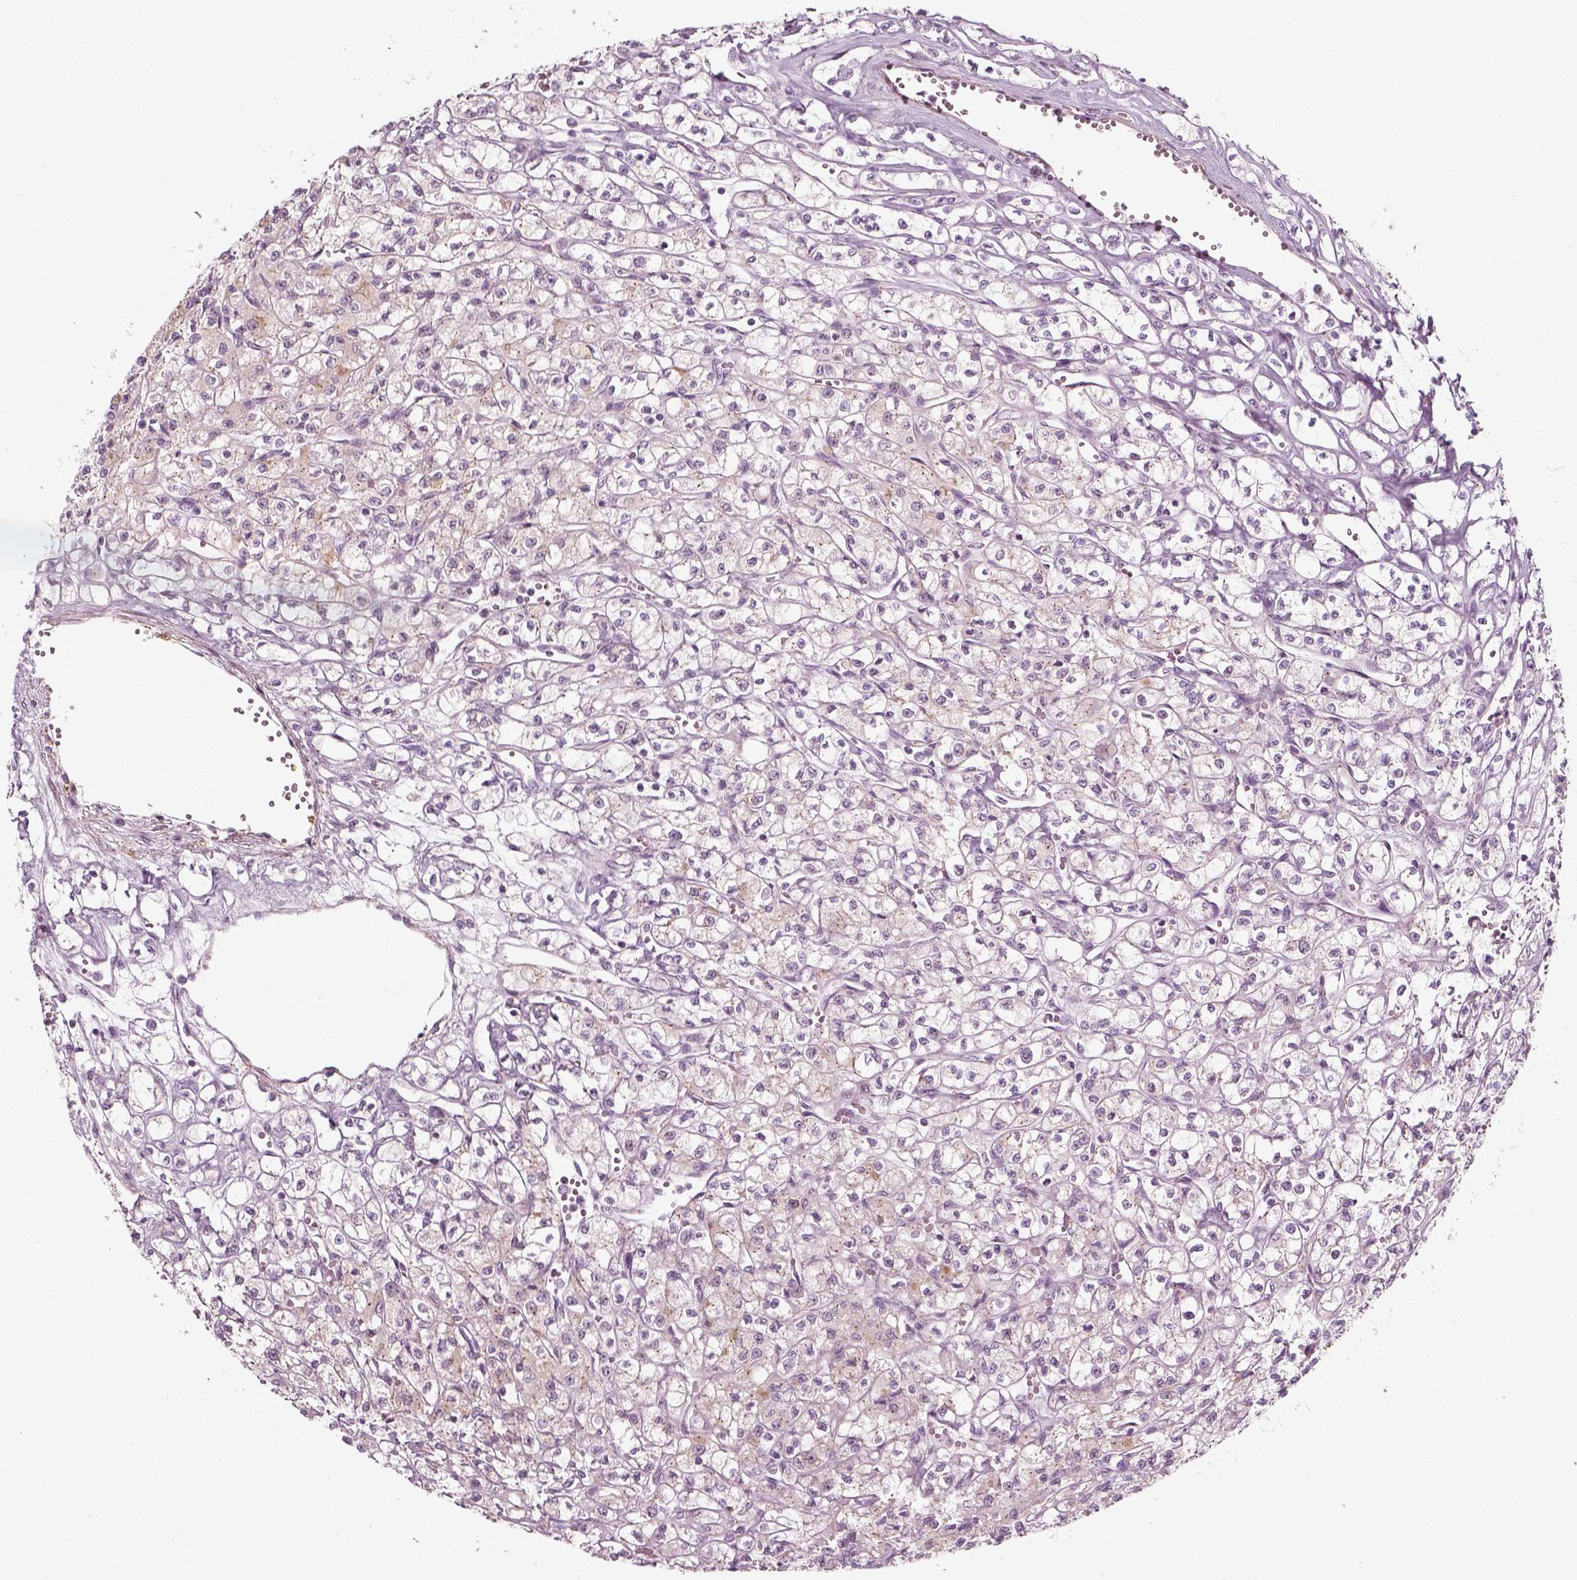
{"staining": {"intensity": "negative", "quantity": "none", "location": "none"}, "tissue": "renal cancer", "cell_type": "Tumor cells", "image_type": "cancer", "snomed": [{"axis": "morphology", "description": "Adenocarcinoma, NOS"}, {"axis": "topography", "description": "Kidney"}], "caption": "Immunohistochemistry histopathology image of neoplastic tissue: renal adenocarcinoma stained with DAB shows no significant protein positivity in tumor cells.", "gene": "MLIP", "patient": {"sex": "female", "age": 70}}